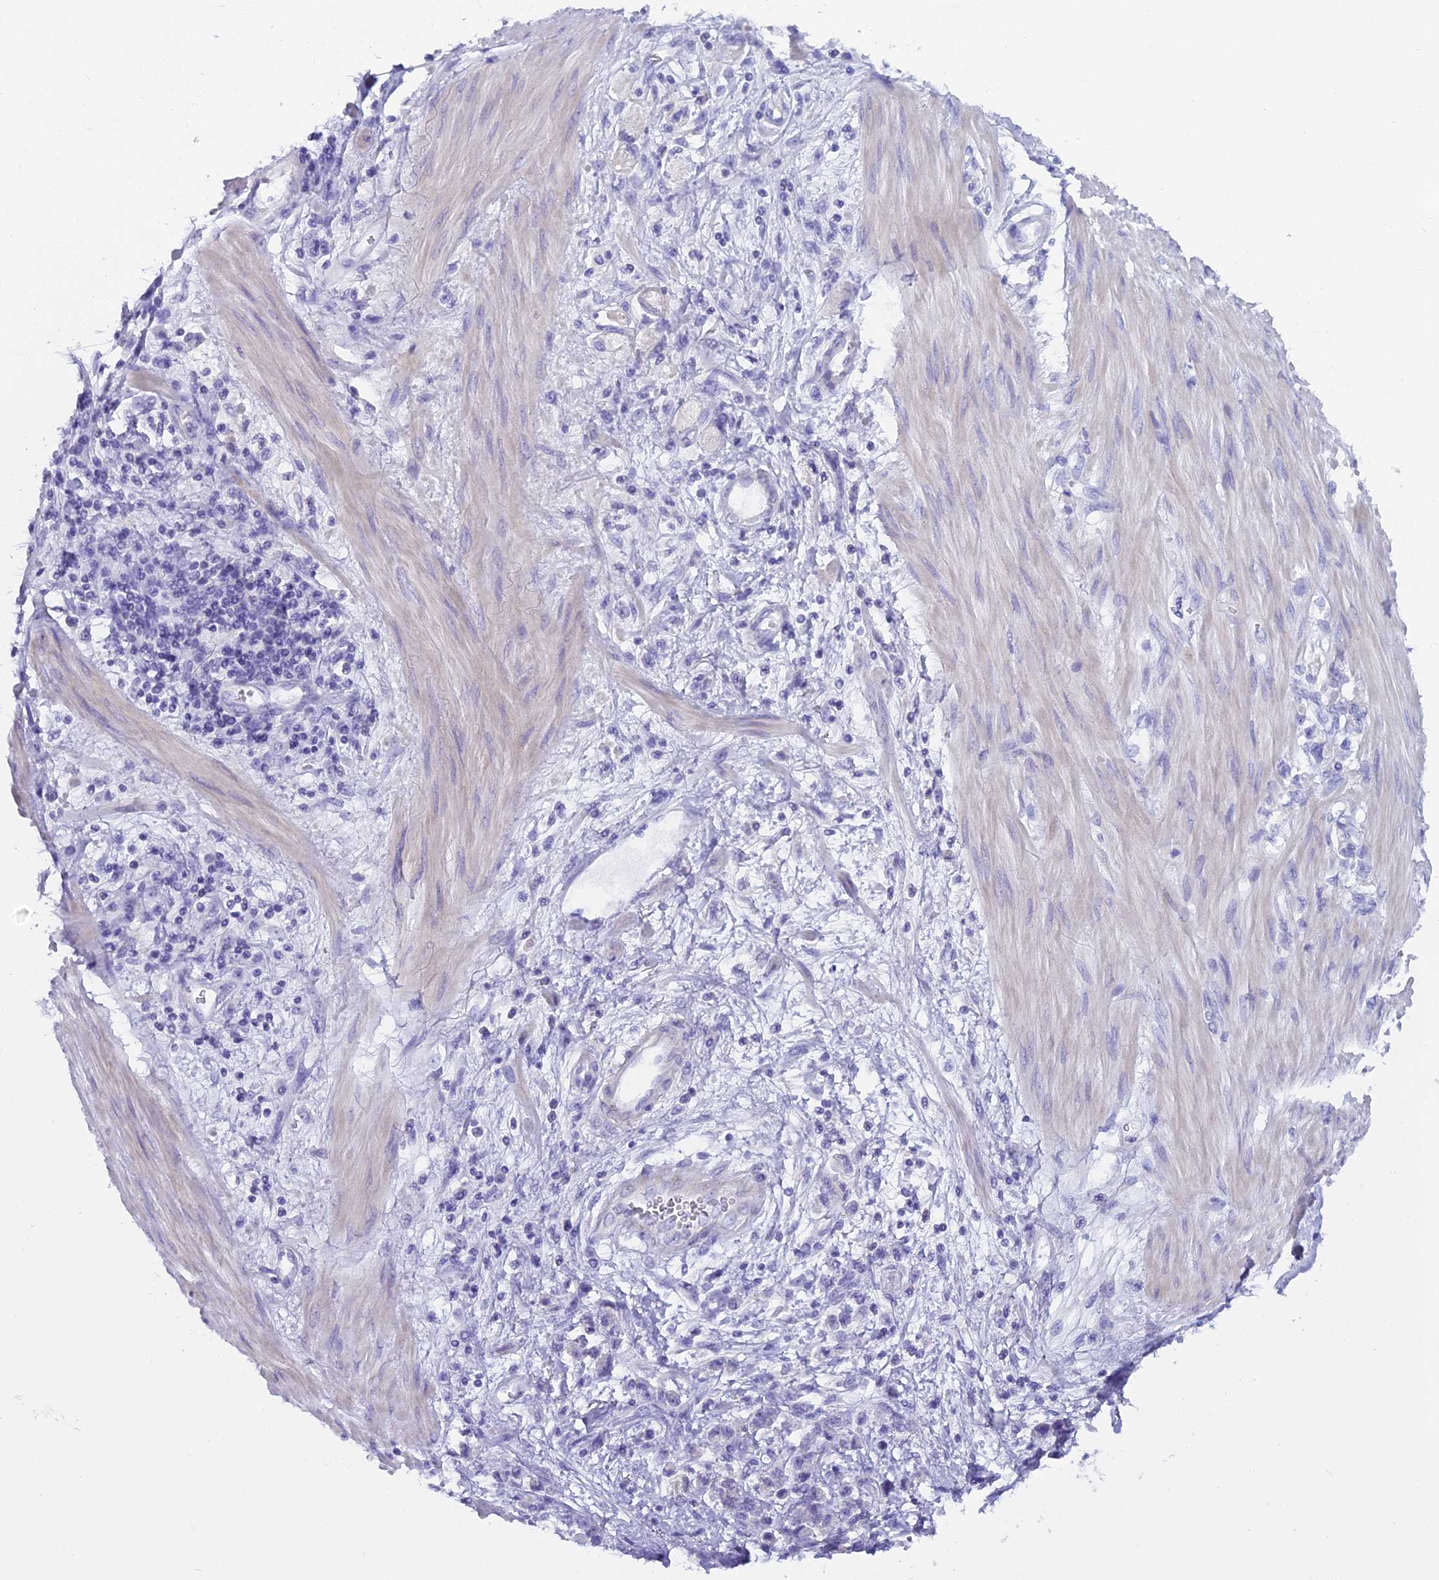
{"staining": {"intensity": "negative", "quantity": "none", "location": "none"}, "tissue": "stomach cancer", "cell_type": "Tumor cells", "image_type": "cancer", "snomed": [{"axis": "morphology", "description": "Adenocarcinoma, NOS"}, {"axis": "topography", "description": "Stomach"}], "caption": "DAB (3,3'-diaminobenzidine) immunohistochemical staining of human stomach cancer (adenocarcinoma) demonstrates no significant expression in tumor cells.", "gene": "UNC80", "patient": {"sex": "female", "age": 76}}